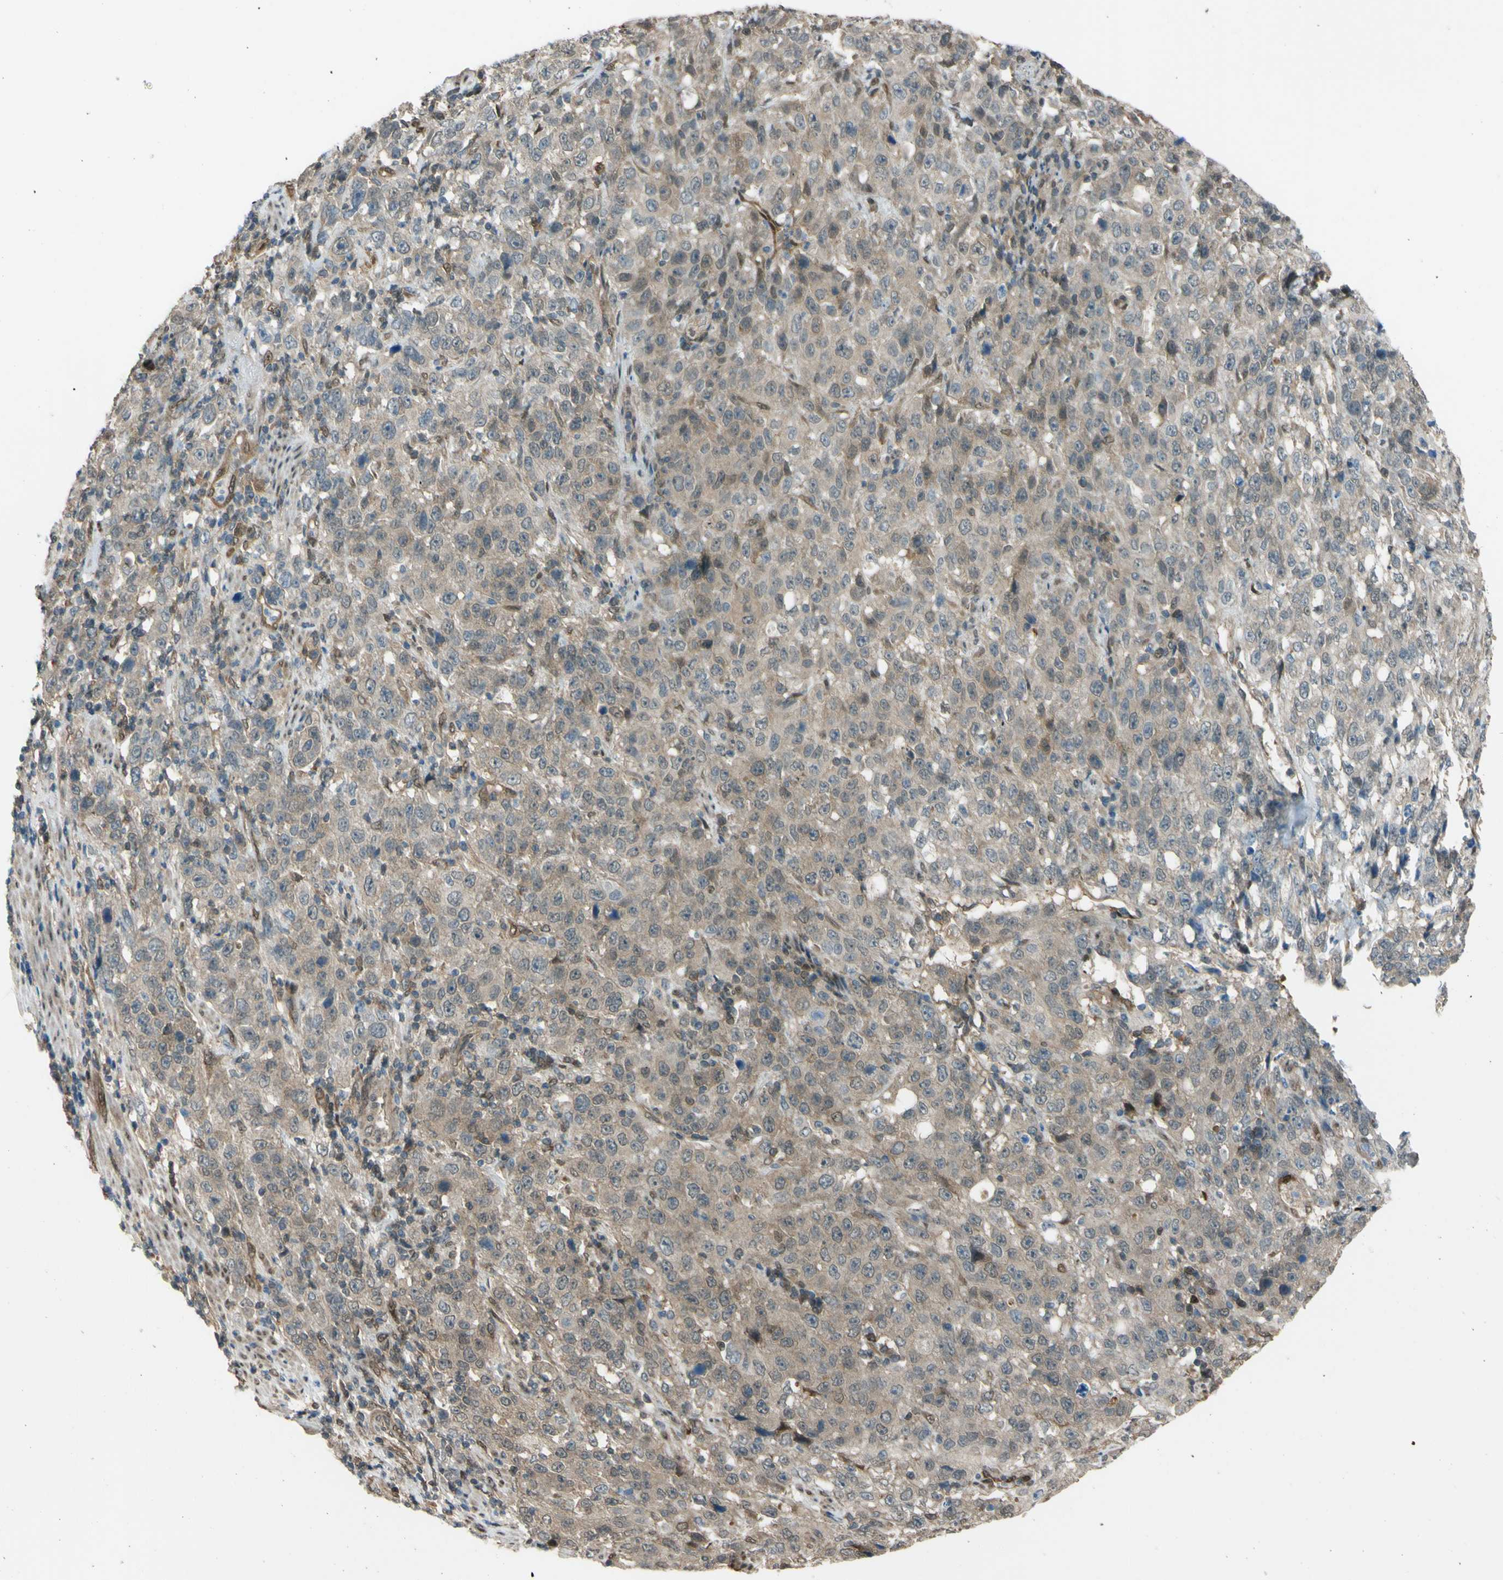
{"staining": {"intensity": "weak", "quantity": ">75%", "location": "cytoplasmic/membranous"}, "tissue": "stomach cancer", "cell_type": "Tumor cells", "image_type": "cancer", "snomed": [{"axis": "morphology", "description": "Normal tissue, NOS"}, {"axis": "morphology", "description": "Adenocarcinoma, NOS"}, {"axis": "topography", "description": "Stomach"}], "caption": "There is low levels of weak cytoplasmic/membranous staining in tumor cells of stomach adenocarcinoma, as demonstrated by immunohistochemical staining (brown color).", "gene": "YWHAQ", "patient": {"sex": "male", "age": 48}}